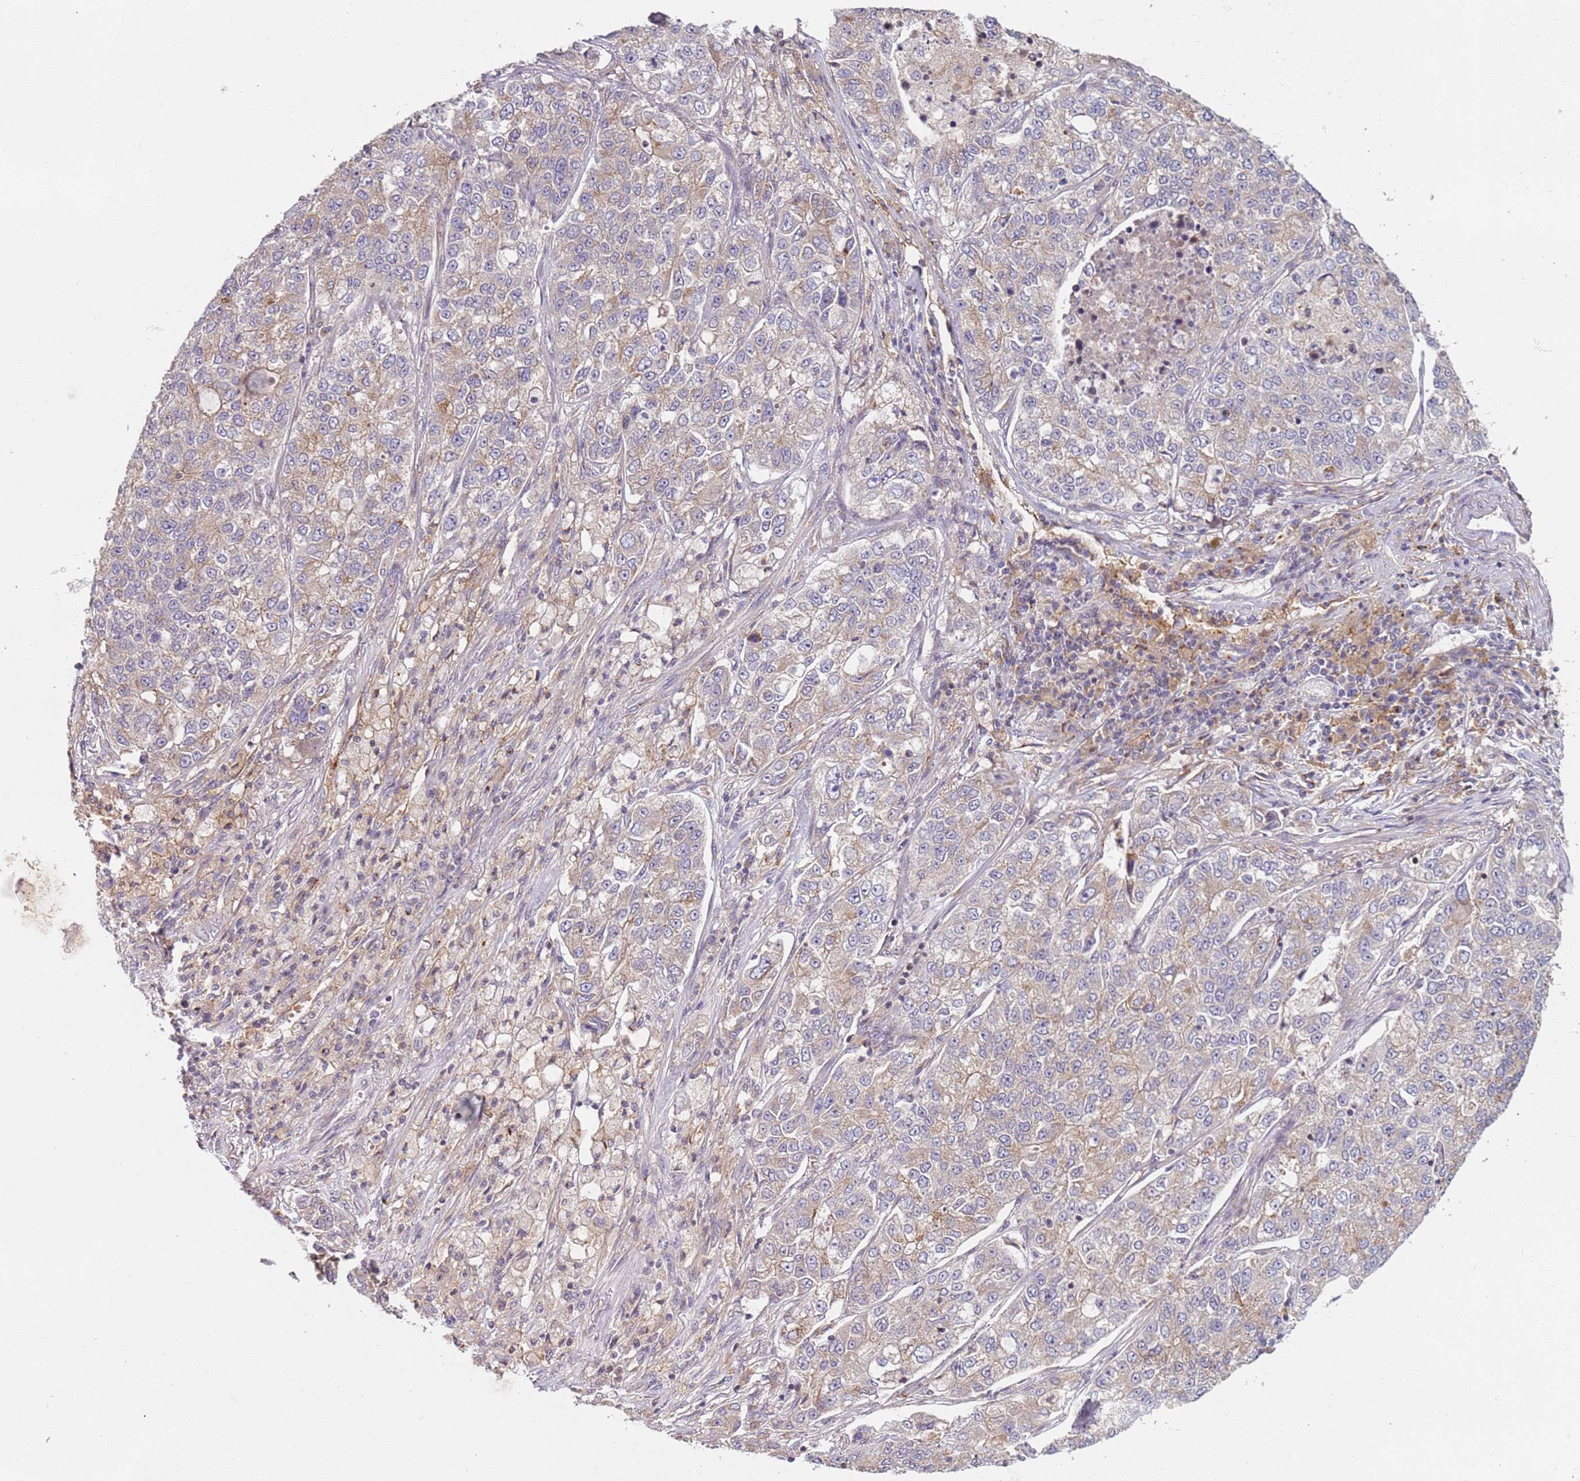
{"staining": {"intensity": "moderate", "quantity": "25%-75%", "location": "cytoplasmic/membranous"}, "tissue": "lung cancer", "cell_type": "Tumor cells", "image_type": "cancer", "snomed": [{"axis": "morphology", "description": "Adenocarcinoma, NOS"}, {"axis": "topography", "description": "Lung"}], "caption": "Immunohistochemical staining of lung adenocarcinoma displays moderate cytoplasmic/membranous protein positivity in about 25%-75% of tumor cells.", "gene": "AKTIP", "patient": {"sex": "male", "age": 49}}